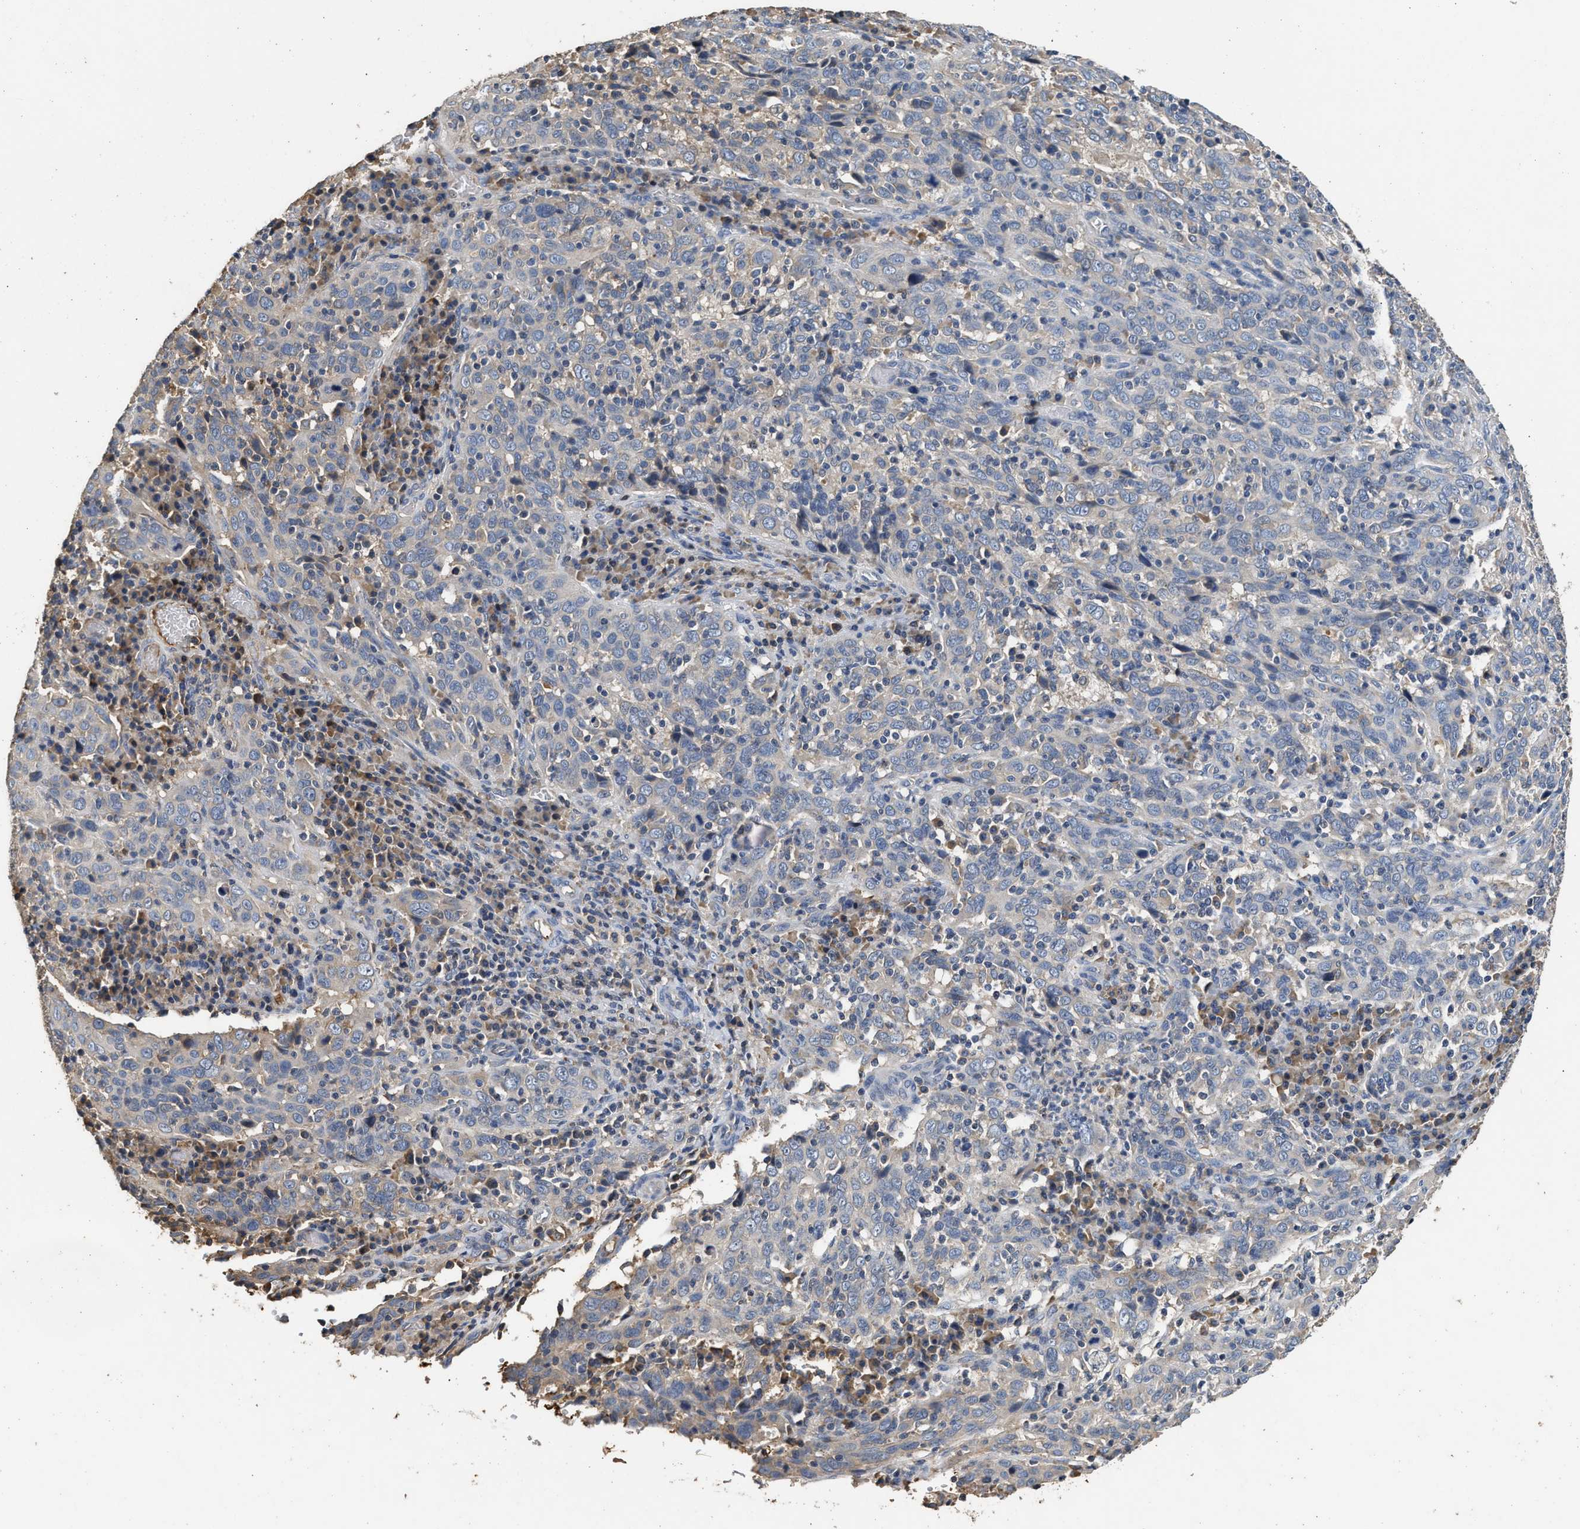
{"staining": {"intensity": "negative", "quantity": "none", "location": "none"}, "tissue": "cervical cancer", "cell_type": "Tumor cells", "image_type": "cancer", "snomed": [{"axis": "morphology", "description": "Squamous cell carcinoma, NOS"}, {"axis": "topography", "description": "Cervix"}], "caption": "High magnification brightfield microscopy of cervical cancer (squamous cell carcinoma) stained with DAB (3,3'-diaminobenzidine) (brown) and counterstained with hematoxylin (blue): tumor cells show no significant positivity. (DAB (3,3'-diaminobenzidine) IHC, high magnification).", "gene": "C3", "patient": {"sex": "female", "age": 46}}